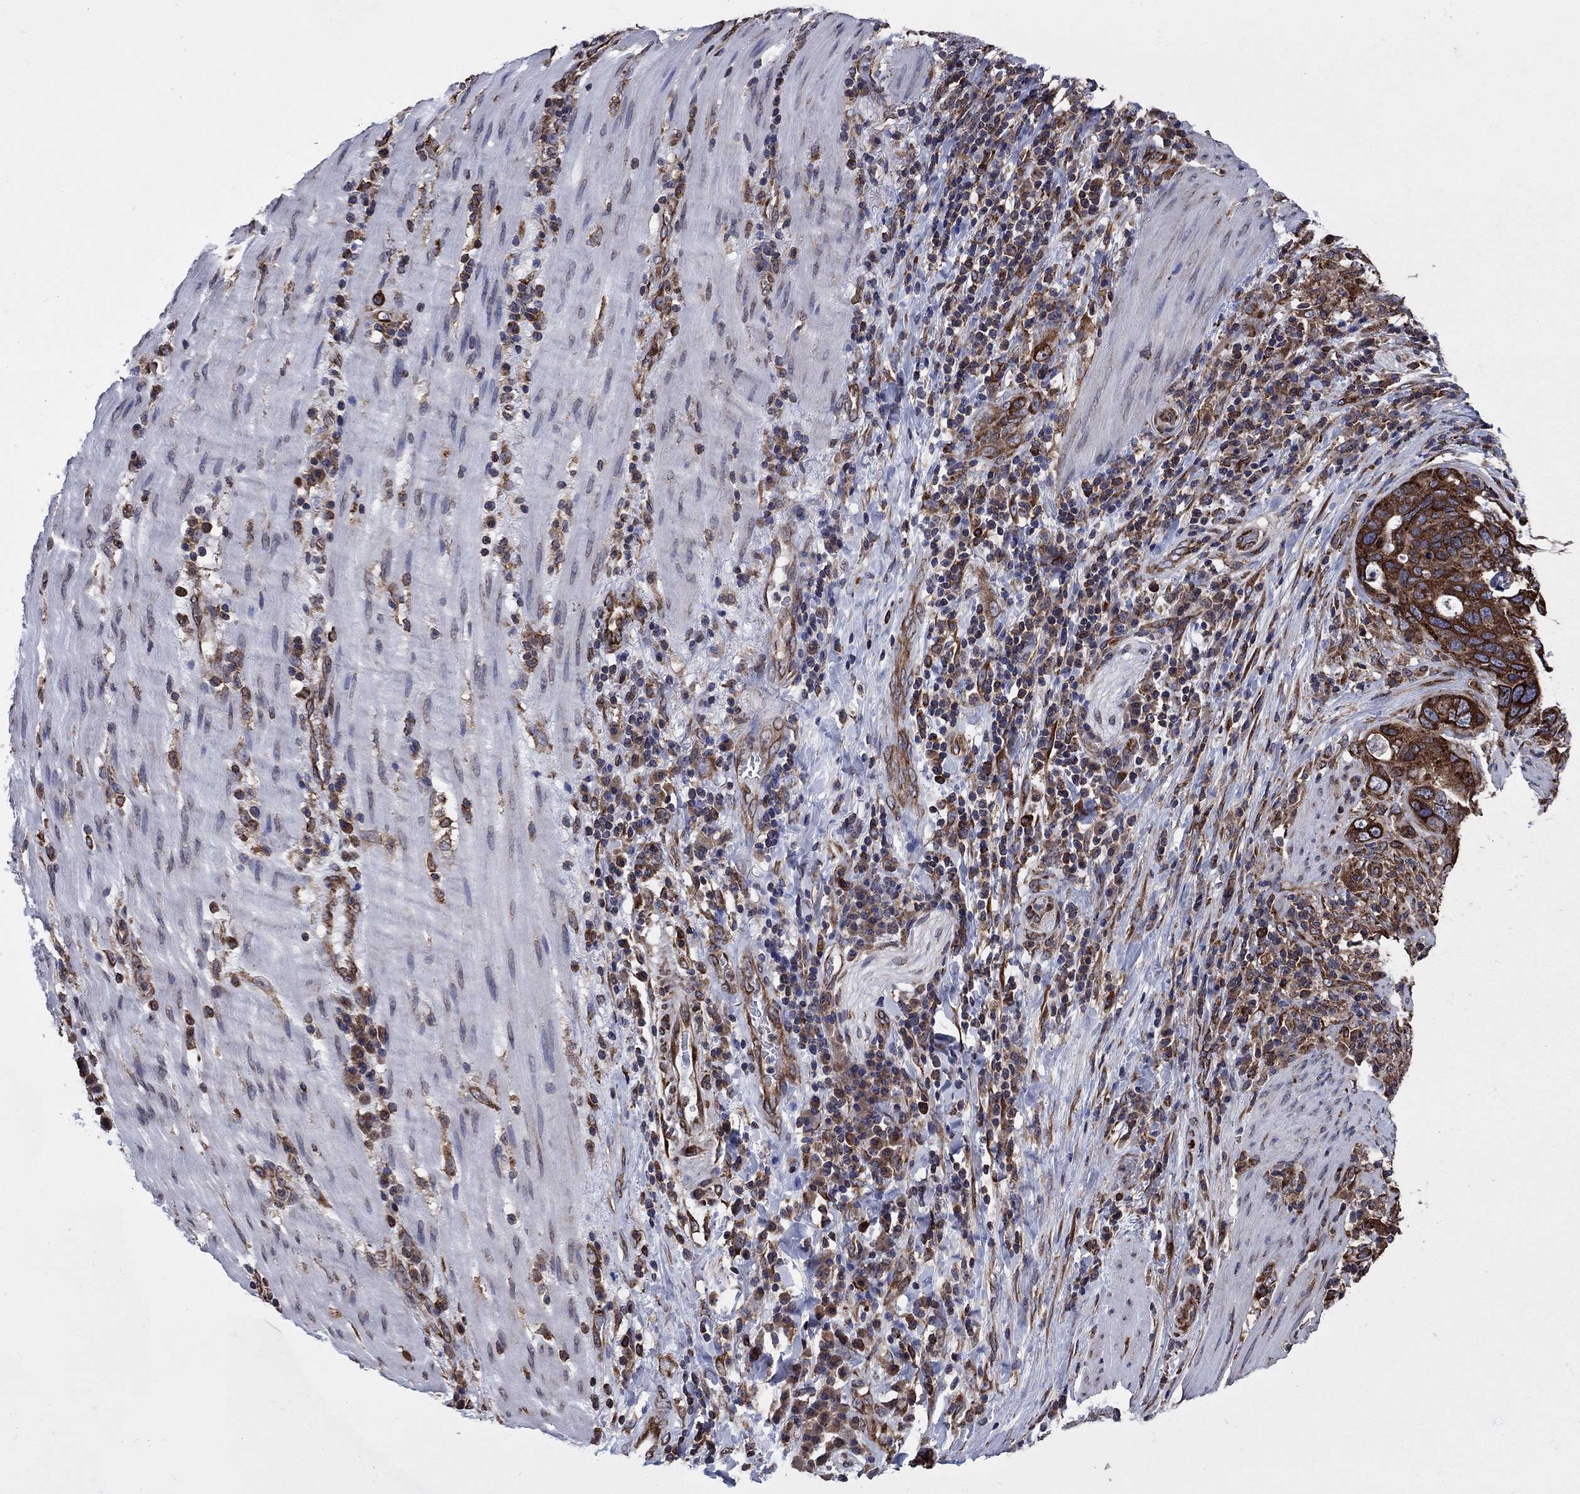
{"staining": {"intensity": "strong", "quantity": ">75%", "location": "cytoplasmic/membranous"}, "tissue": "stomach cancer", "cell_type": "Tumor cells", "image_type": "cancer", "snomed": [{"axis": "morphology", "description": "Adenocarcinoma, NOS"}, {"axis": "topography", "description": "Stomach"}], "caption": "Stomach adenocarcinoma stained with immunohistochemistry (IHC) shows strong cytoplasmic/membranous expression in approximately >75% of tumor cells.", "gene": "YBX1", "patient": {"sex": "male", "age": 54}}